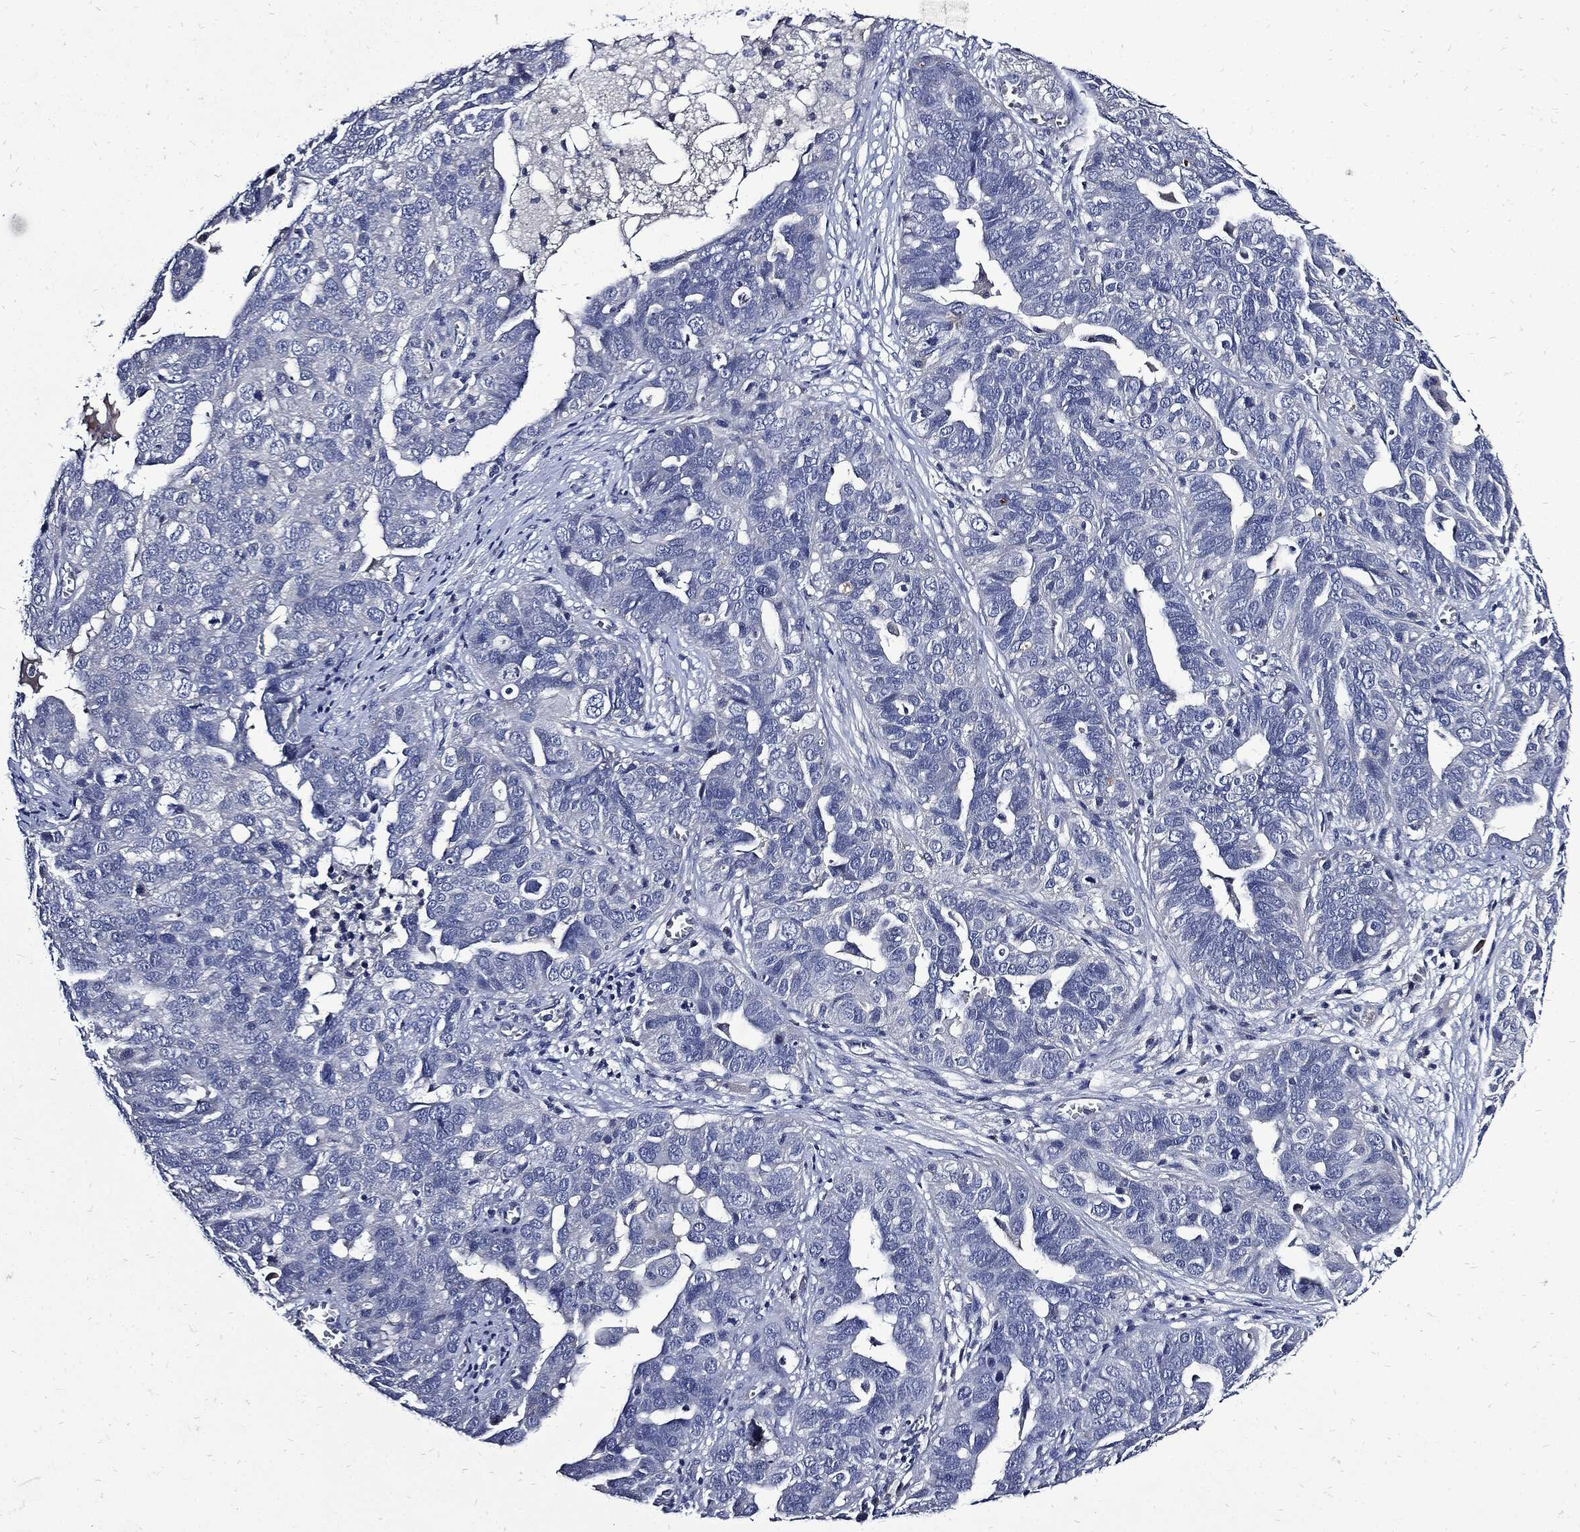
{"staining": {"intensity": "negative", "quantity": "none", "location": "none"}, "tissue": "ovarian cancer", "cell_type": "Tumor cells", "image_type": "cancer", "snomed": [{"axis": "morphology", "description": "Carcinoma, endometroid"}, {"axis": "topography", "description": "Soft tissue"}, {"axis": "topography", "description": "Ovary"}], "caption": "Histopathology image shows no significant protein positivity in tumor cells of endometroid carcinoma (ovarian).", "gene": "CPE", "patient": {"sex": "female", "age": 52}}